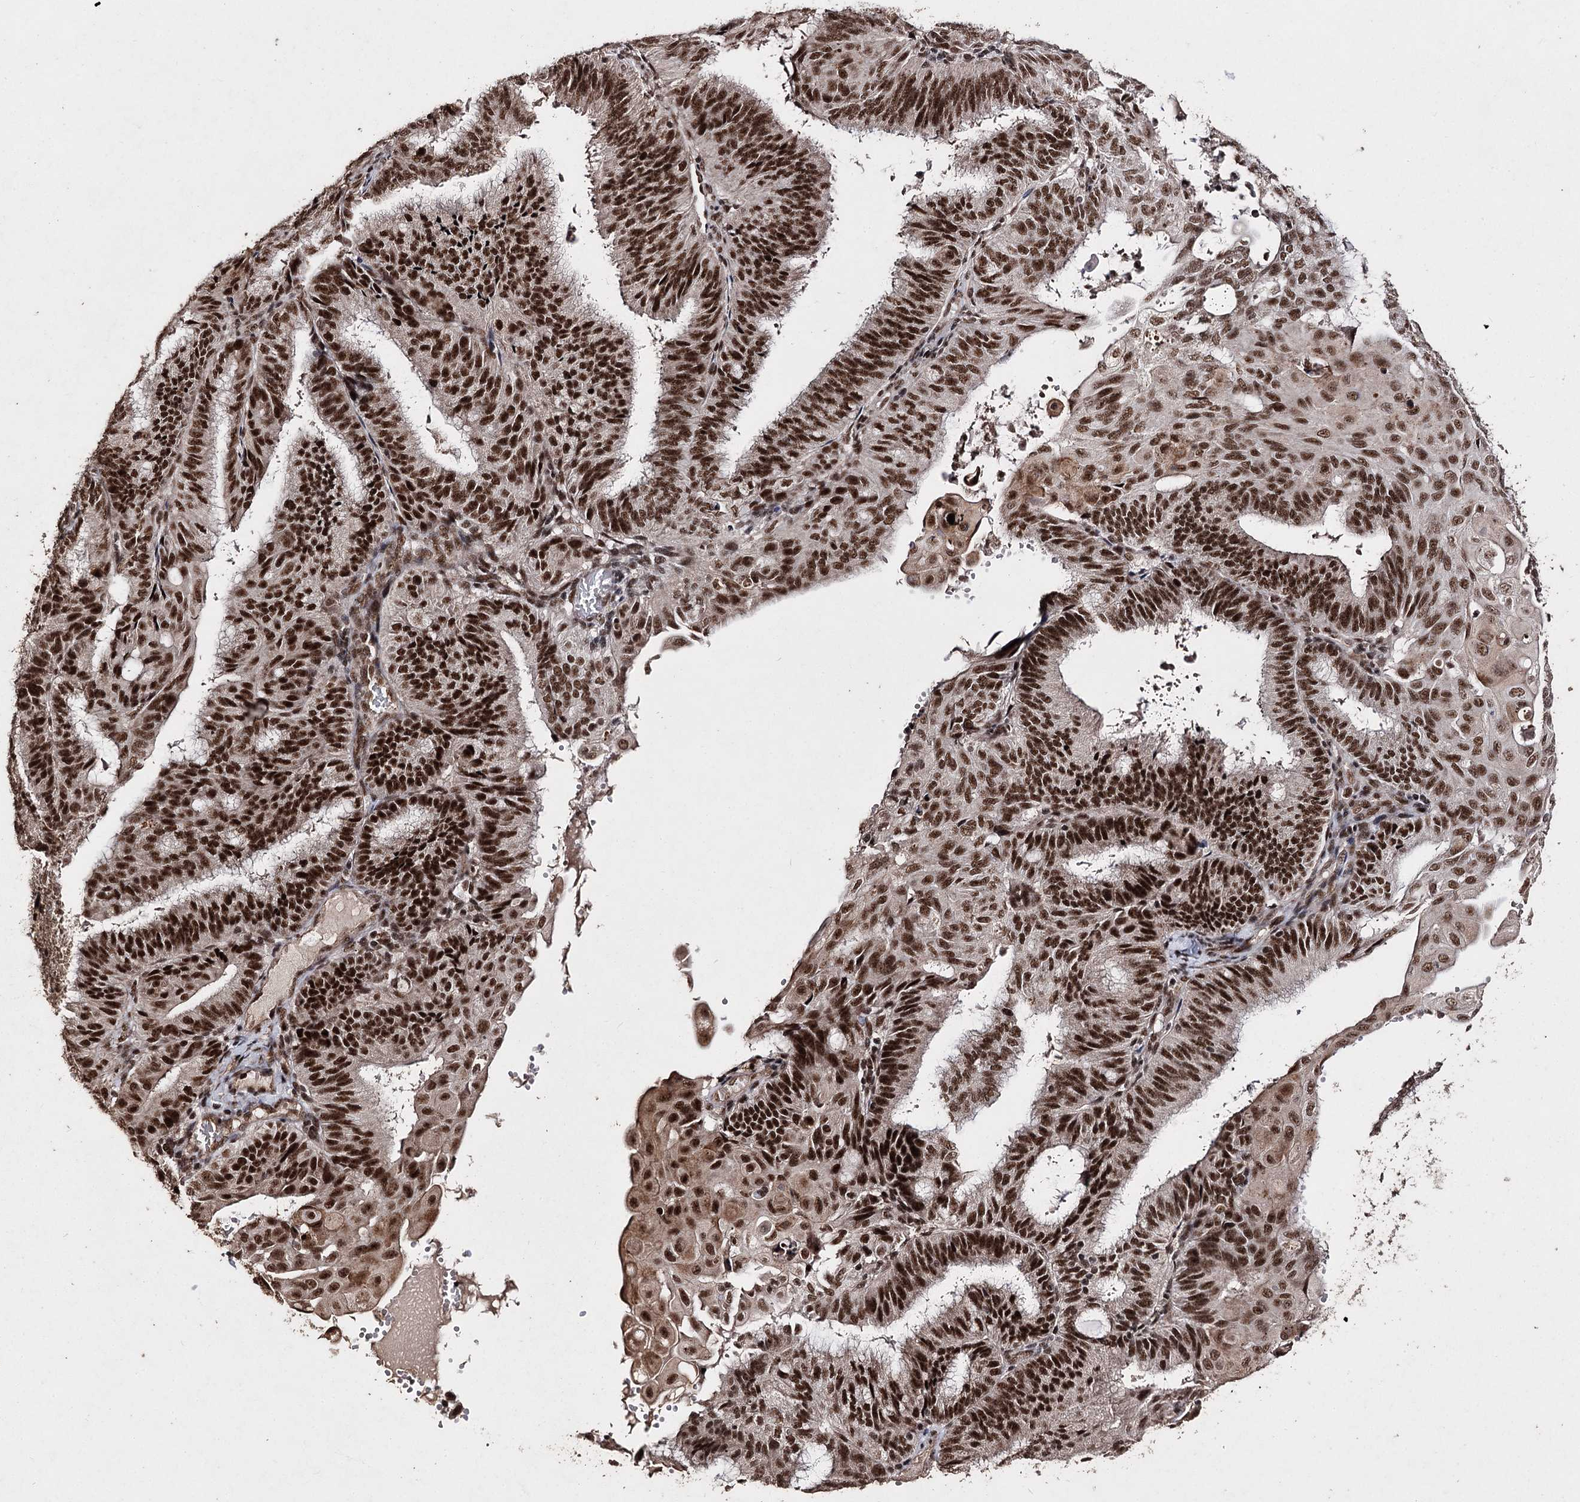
{"staining": {"intensity": "strong", "quantity": ">75%", "location": "nuclear"}, "tissue": "endometrial cancer", "cell_type": "Tumor cells", "image_type": "cancer", "snomed": [{"axis": "morphology", "description": "Adenocarcinoma, NOS"}, {"axis": "topography", "description": "Endometrium"}], "caption": "Endometrial cancer (adenocarcinoma) stained for a protein (brown) reveals strong nuclear positive expression in about >75% of tumor cells.", "gene": "U2SURP", "patient": {"sex": "female", "age": 49}}